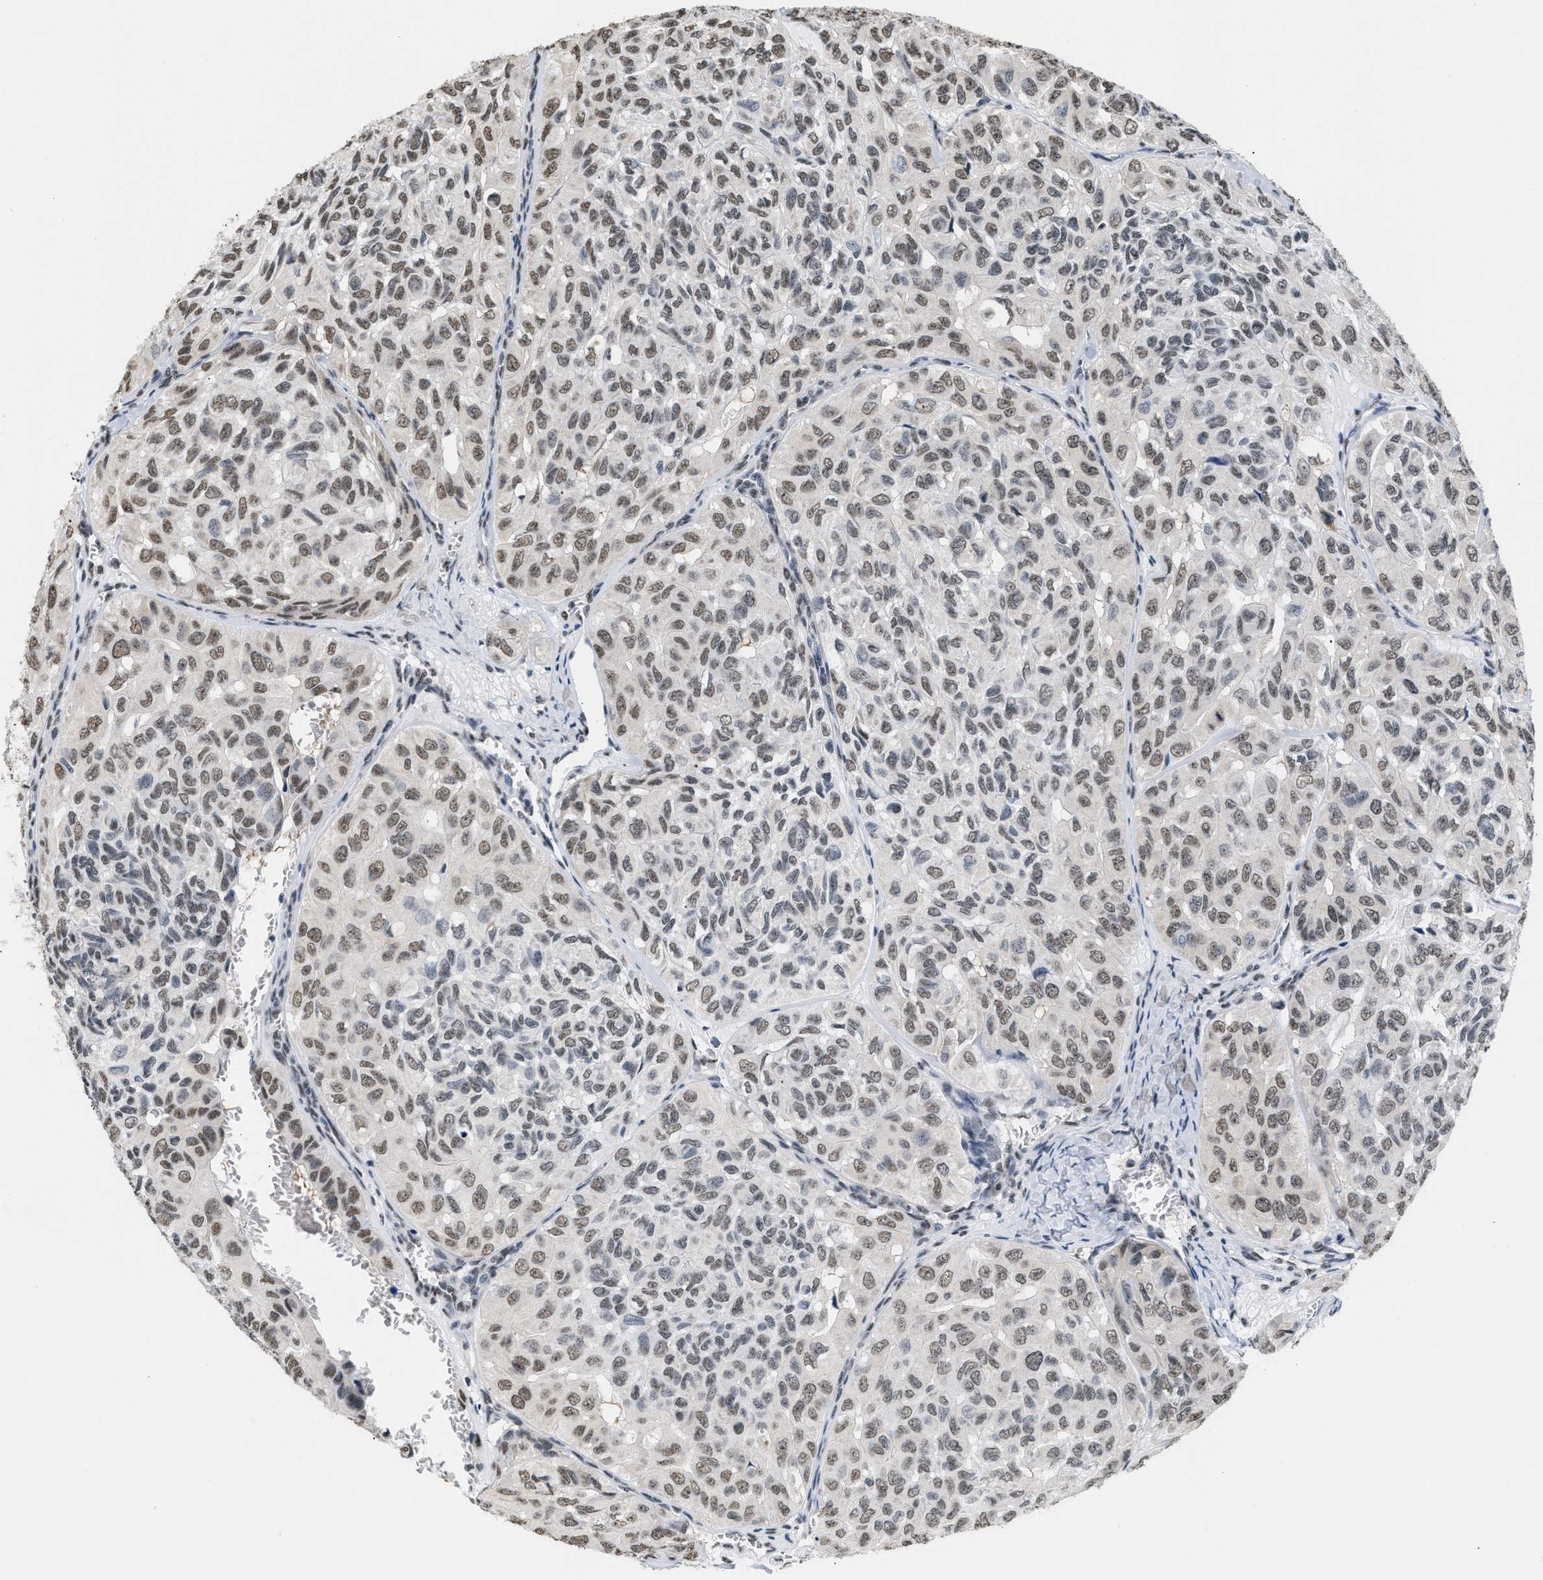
{"staining": {"intensity": "weak", "quantity": ">75%", "location": "nuclear"}, "tissue": "head and neck cancer", "cell_type": "Tumor cells", "image_type": "cancer", "snomed": [{"axis": "morphology", "description": "Adenocarcinoma, NOS"}, {"axis": "topography", "description": "Salivary gland, NOS"}, {"axis": "topography", "description": "Head-Neck"}], "caption": "This is an image of immunohistochemistry (IHC) staining of head and neck cancer, which shows weak positivity in the nuclear of tumor cells.", "gene": "RAF1", "patient": {"sex": "female", "age": 76}}